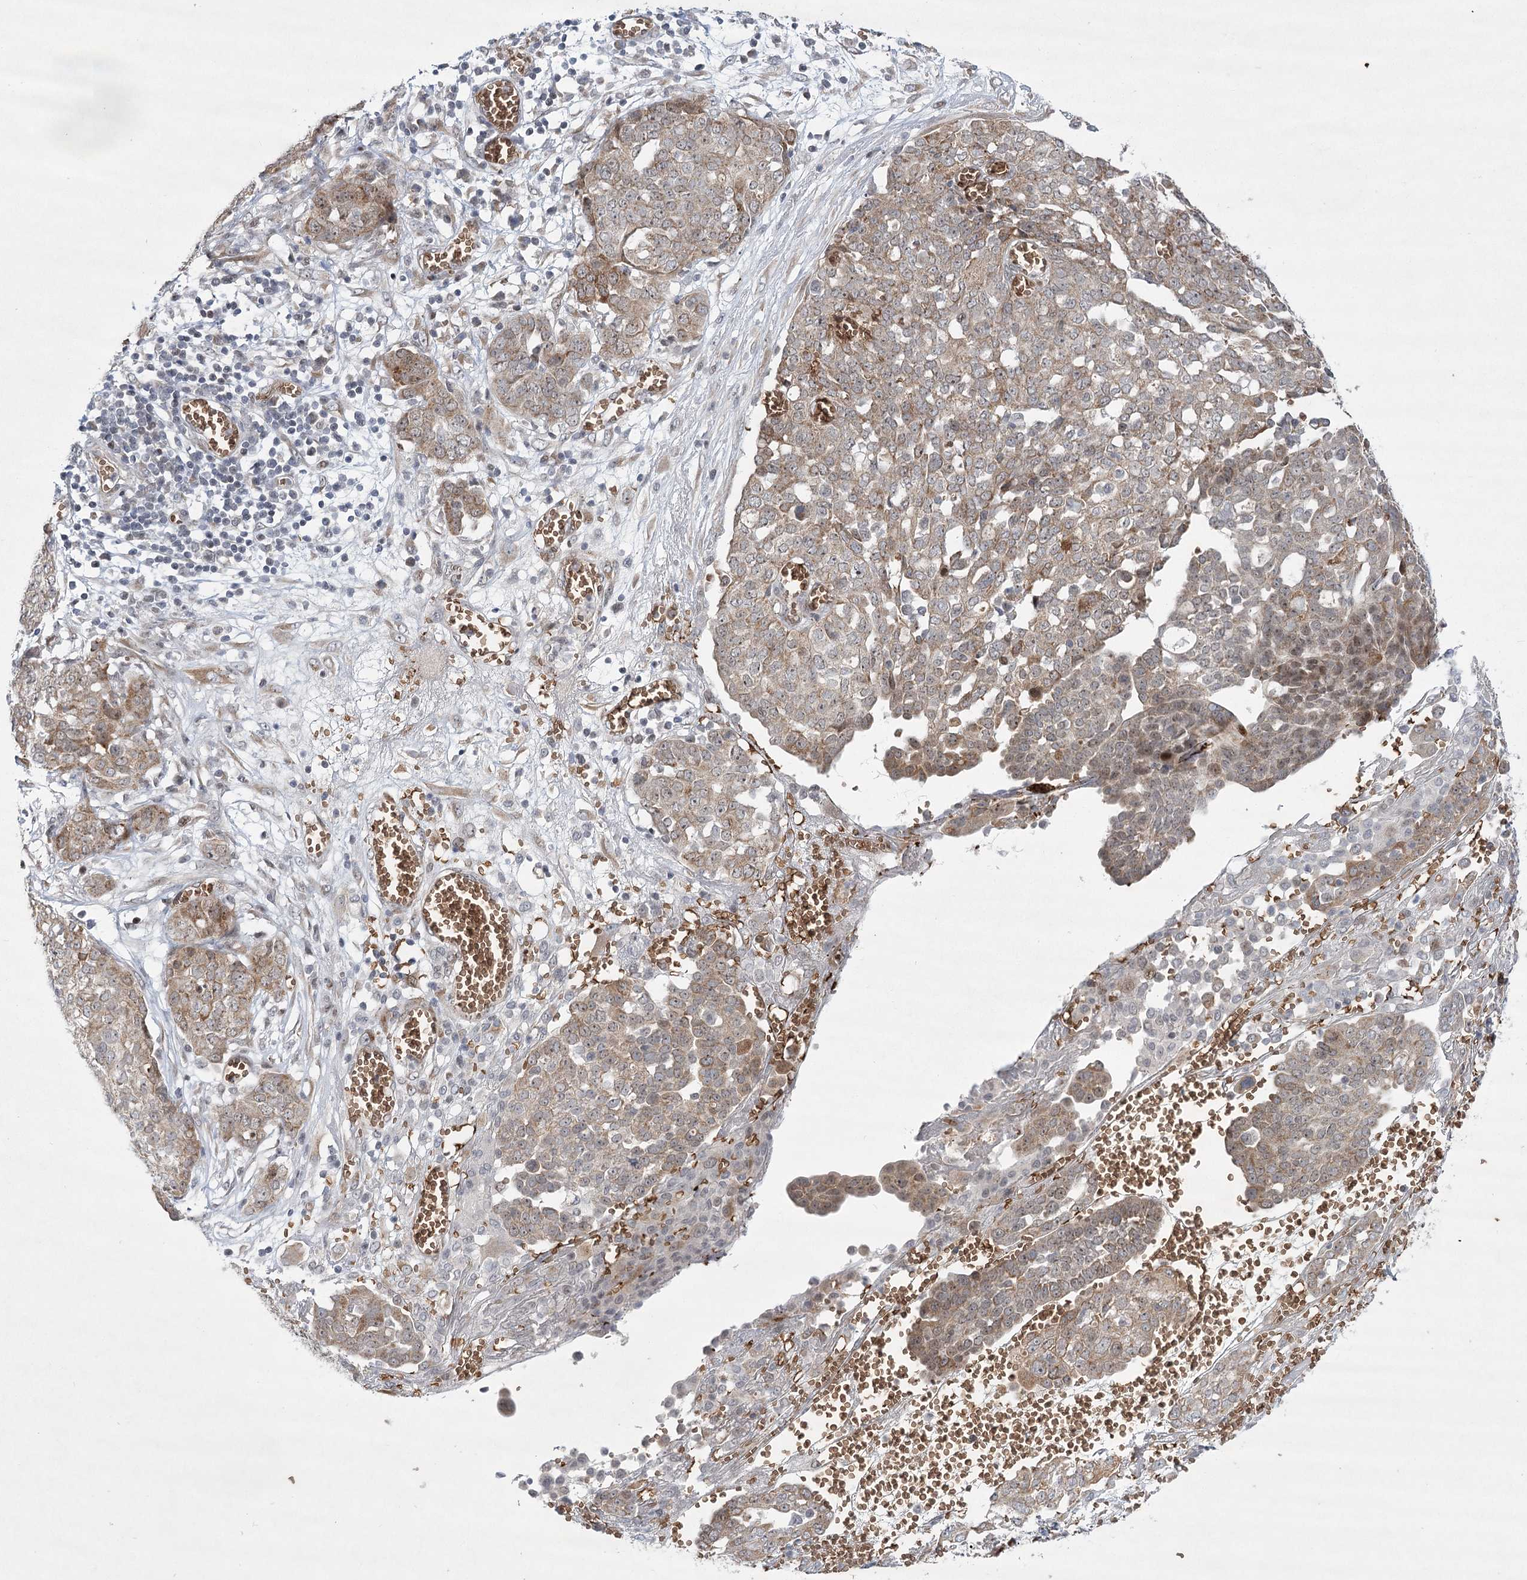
{"staining": {"intensity": "moderate", "quantity": ">75%", "location": "cytoplasmic/membranous"}, "tissue": "ovarian cancer", "cell_type": "Tumor cells", "image_type": "cancer", "snomed": [{"axis": "morphology", "description": "Cystadenocarcinoma, serous, NOS"}, {"axis": "topography", "description": "Soft tissue"}, {"axis": "topography", "description": "Ovary"}], "caption": "DAB (3,3'-diaminobenzidine) immunohistochemical staining of ovarian cancer (serous cystadenocarcinoma) displays moderate cytoplasmic/membranous protein positivity in approximately >75% of tumor cells.", "gene": "NSMCE4A", "patient": {"sex": "female", "age": 57}}